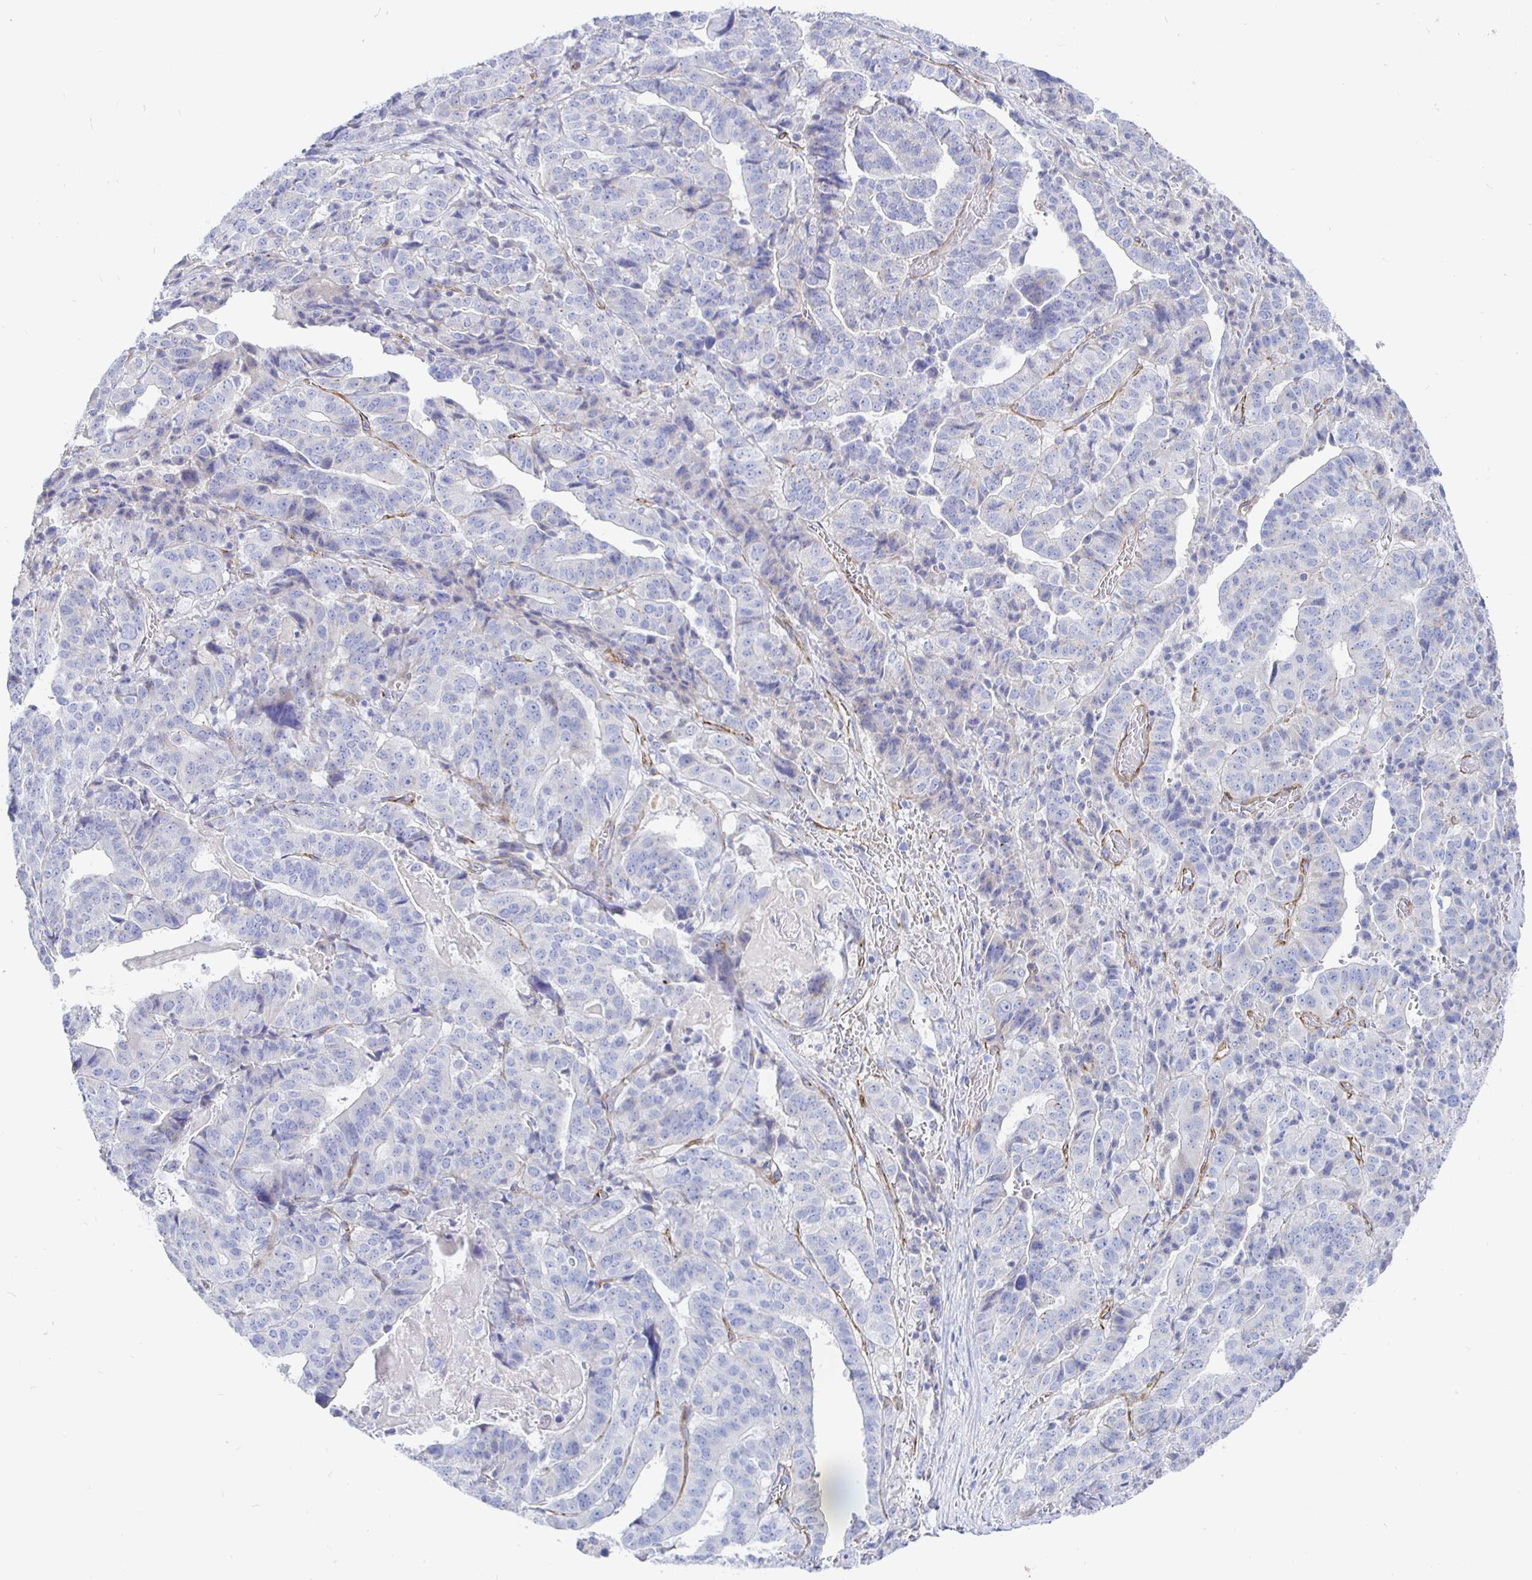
{"staining": {"intensity": "negative", "quantity": "none", "location": "none"}, "tissue": "stomach cancer", "cell_type": "Tumor cells", "image_type": "cancer", "snomed": [{"axis": "morphology", "description": "Adenocarcinoma, NOS"}, {"axis": "topography", "description": "Stomach"}], "caption": "Immunohistochemical staining of stomach adenocarcinoma shows no significant staining in tumor cells. (IHC, brightfield microscopy, high magnification).", "gene": "COX16", "patient": {"sex": "male", "age": 48}}